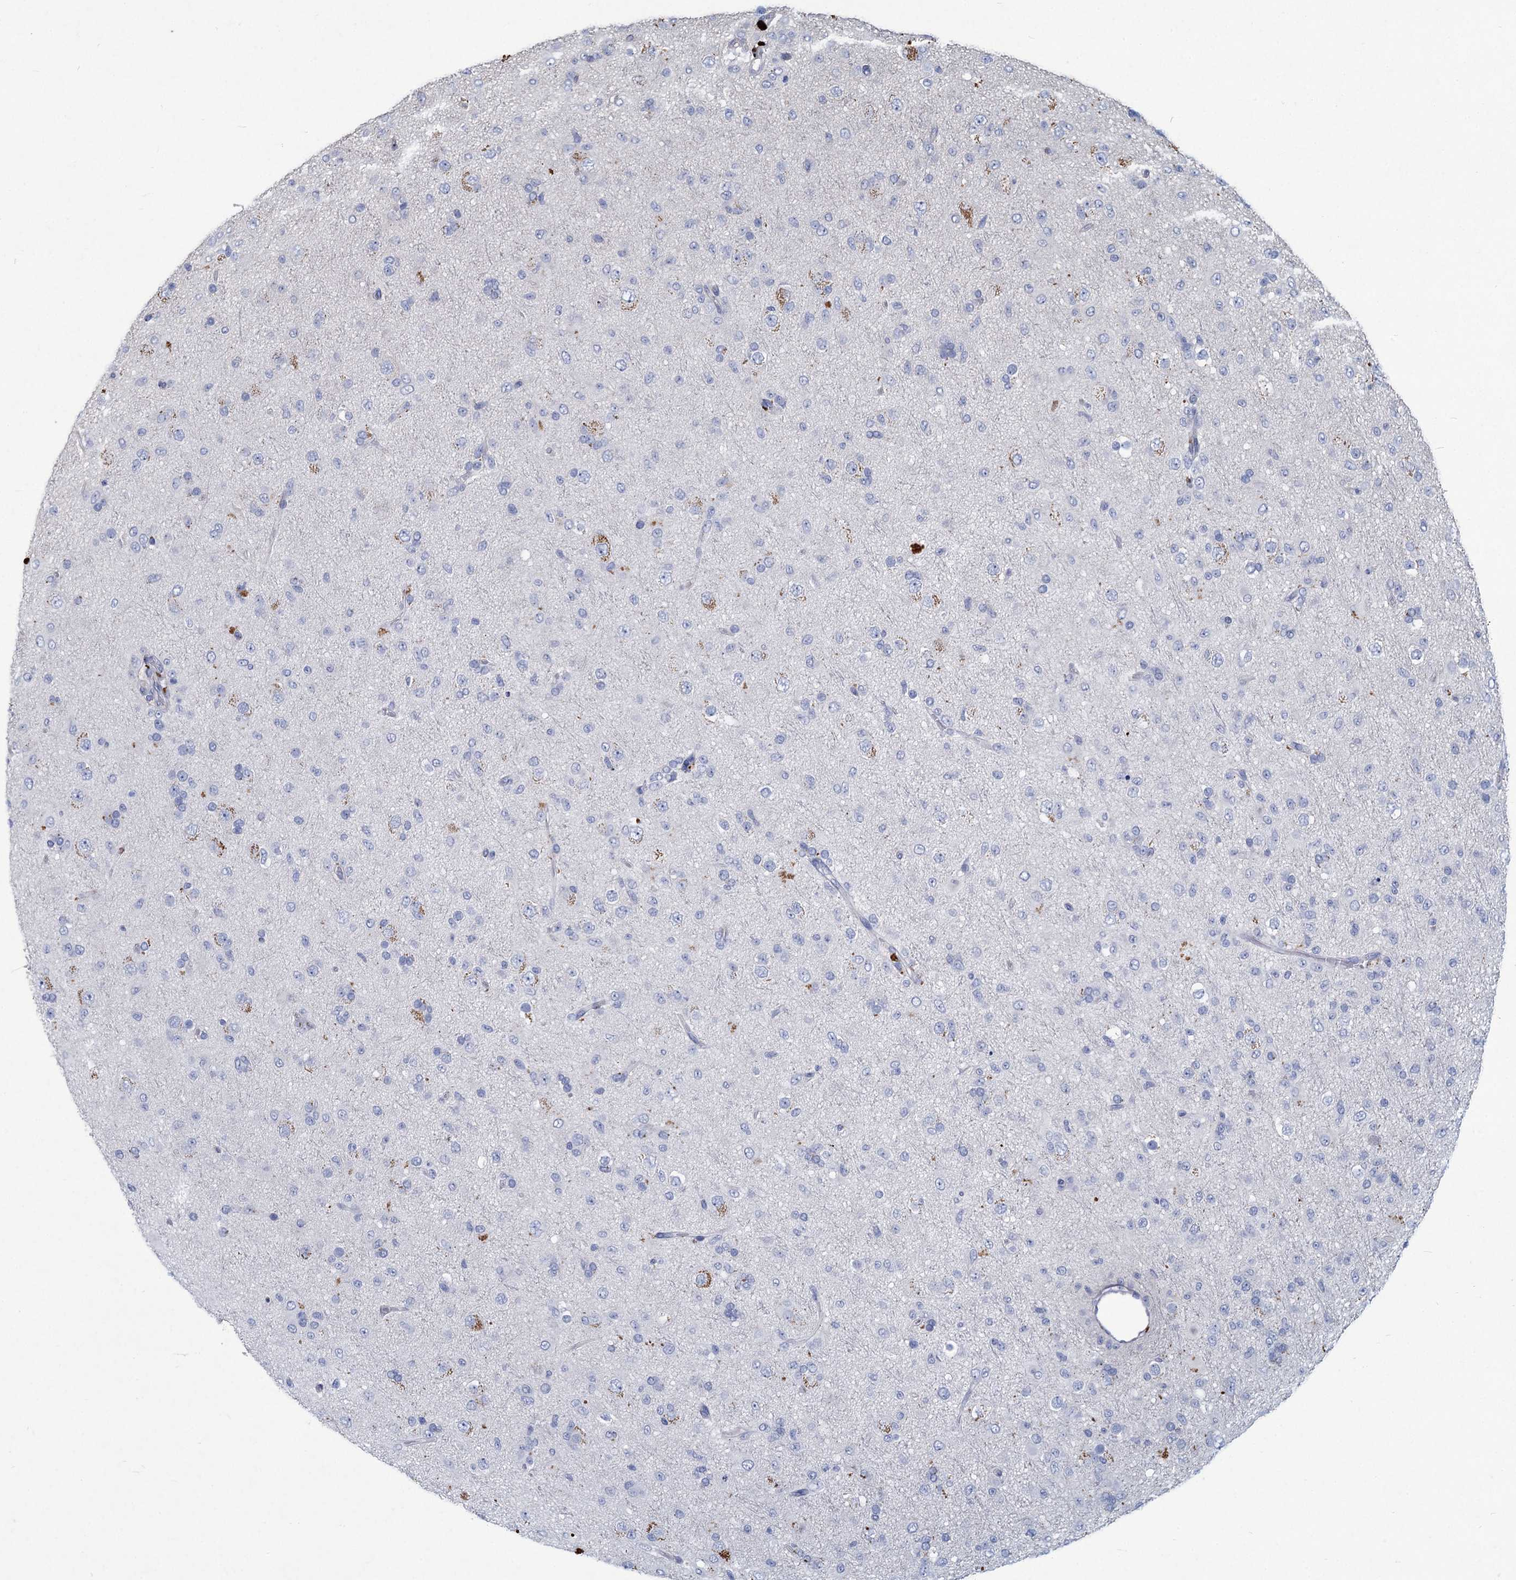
{"staining": {"intensity": "negative", "quantity": "none", "location": "none"}, "tissue": "glioma", "cell_type": "Tumor cells", "image_type": "cancer", "snomed": [{"axis": "morphology", "description": "Glioma, malignant, Low grade"}, {"axis": "topography", "description": "Brain"}], "caption": "Immunohistochemical staining of glioma exhibits no significant expression in tumor cells.", "gene": "HES2", "patient": {"sex": "male", "age": 65}}